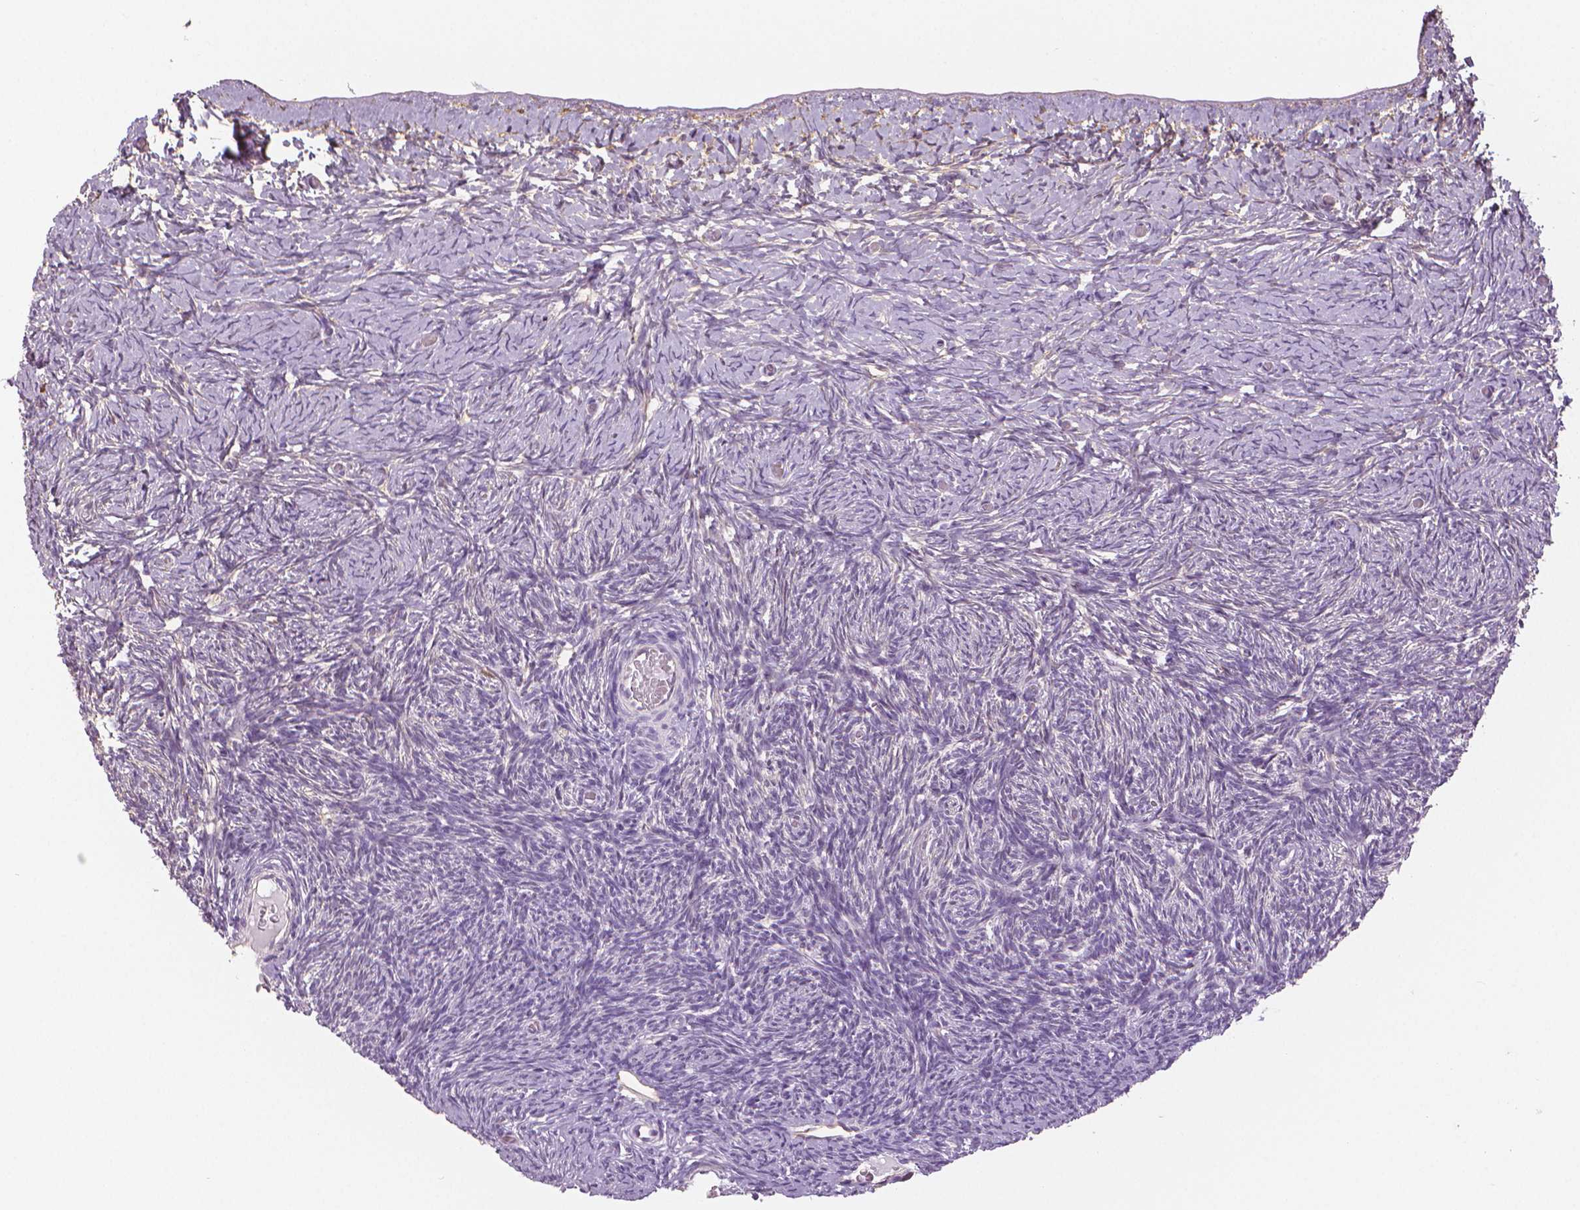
{"staining": {"intensity": "negative", "quantity": "none", "location": "none"}, "tissue": "ovary", "cell_type": "Ovarian stroma cells", "image_type": "normal", "snomed": [{"axis": "morphology", "description": "Normal tissue, NOS"}, {"axis": "topography", "description": "Ovary"}], "caption": "There is no significant staining in ovarian stroma cells of ovary. (DAB (3,3'-diaminobenzidine) immunohistochemistry with hematoxylin counter stain).", "gene": "MKI67", "patient": {"sex": "female", "age": 39}}